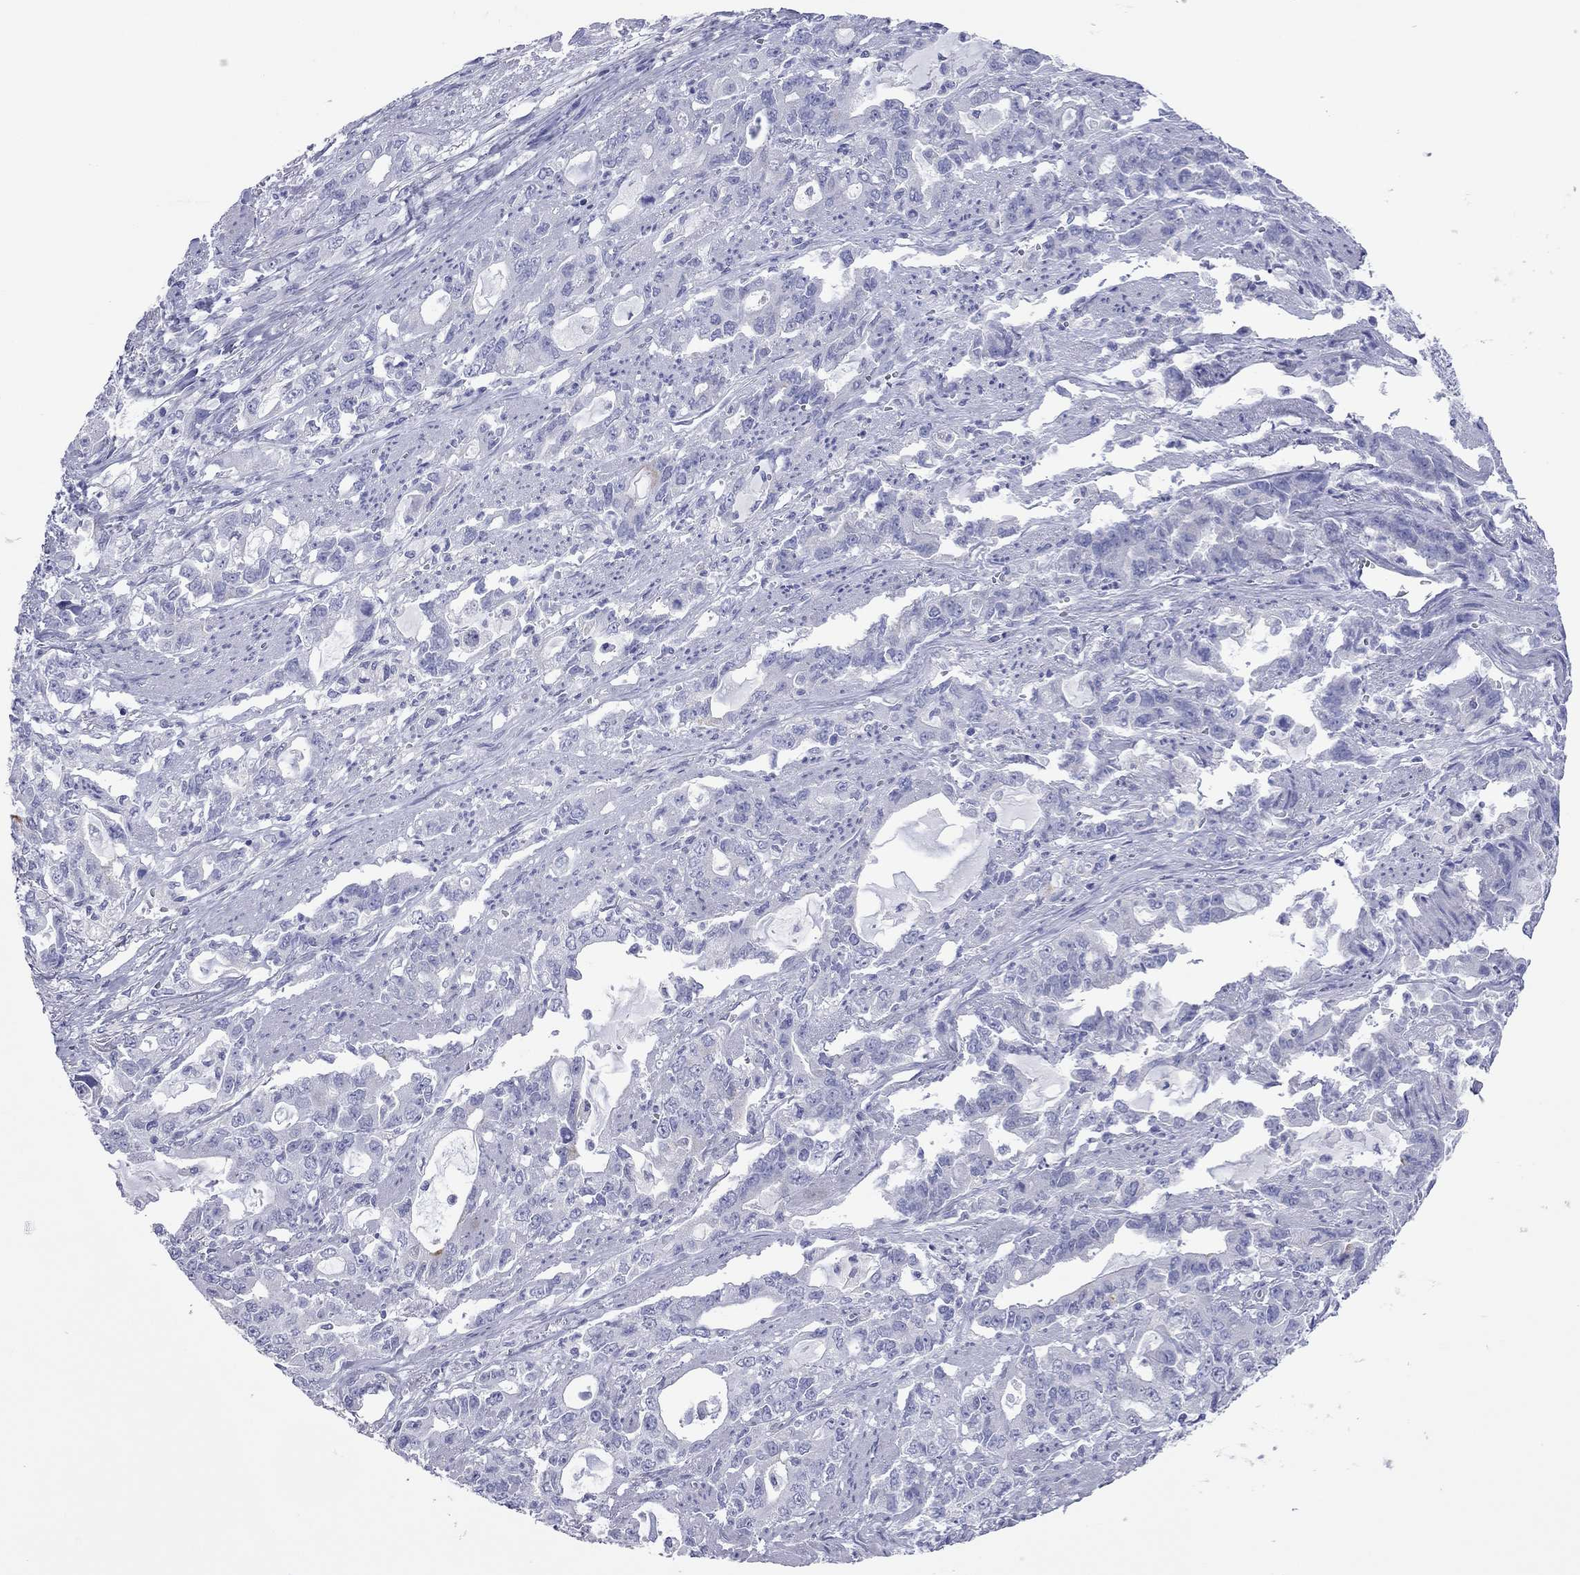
{"staining": {"intensity": "negative", "quantity": "none", "location": "none"}, "tissue": "stomach cancer", "cell_type": "Tumor cells", "image_type": "cancer", "snomed": [{"axis": "morphology", "description": "Adenocarcinoma, NOS"}, {"axis": "topography", "description": "Stomach, upper"}], "caption": "Immunohistochemistry (IHC) of stomach cancer (adenocarcinoma) displays no staining in tumor cells. The staining is performed using DAB (3,3'-diaminobenzidine) brown chromogen with nuclei counter-stained in using hematoxylin.", "gene": "VSIG10", "patient": {"sex": "male", "age": 85}}